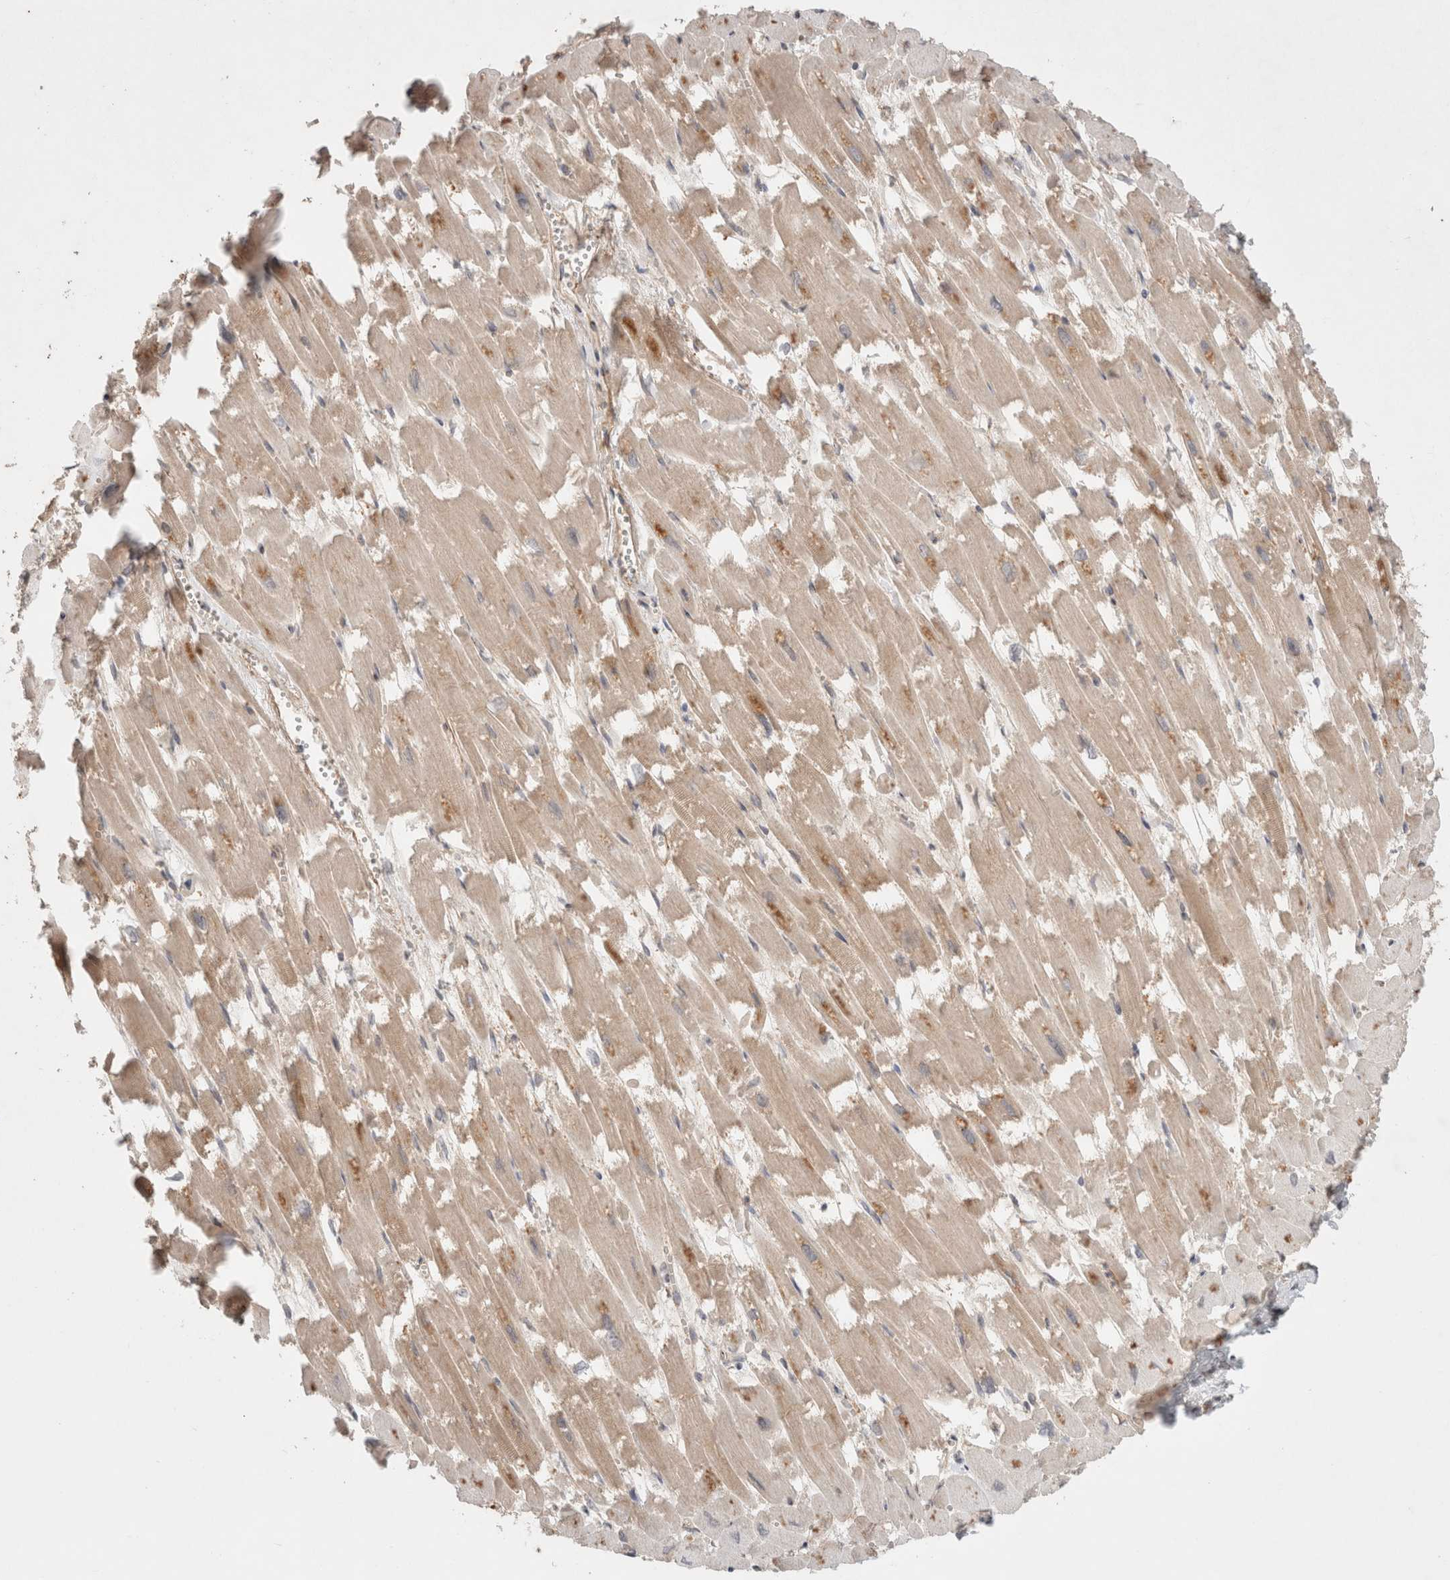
{"staining": {"intensity": "moderate", "quantity": ">75%", "location": "cytoplasmic/membranous"}, "tissue": "heart muscle", "cell_type": "Cardiomyocytes", "image_type": "normal", "snomed": [{"axis": "morphology", "description": "Normal tissue, NOS"}, {"axis": "topography", "description": "Heart"}], "caption": "Protein analysis of benign heart muscle reveals moderate cytoplasmic/membranous expression in about >75% of cardiomyocytes. Using DAB (brown) and hematoxylin (blue) stains, captured at high magnification using brightfield microscopy.", "gene": "HROB", "patient": {"sex": "male", "age": 54}}